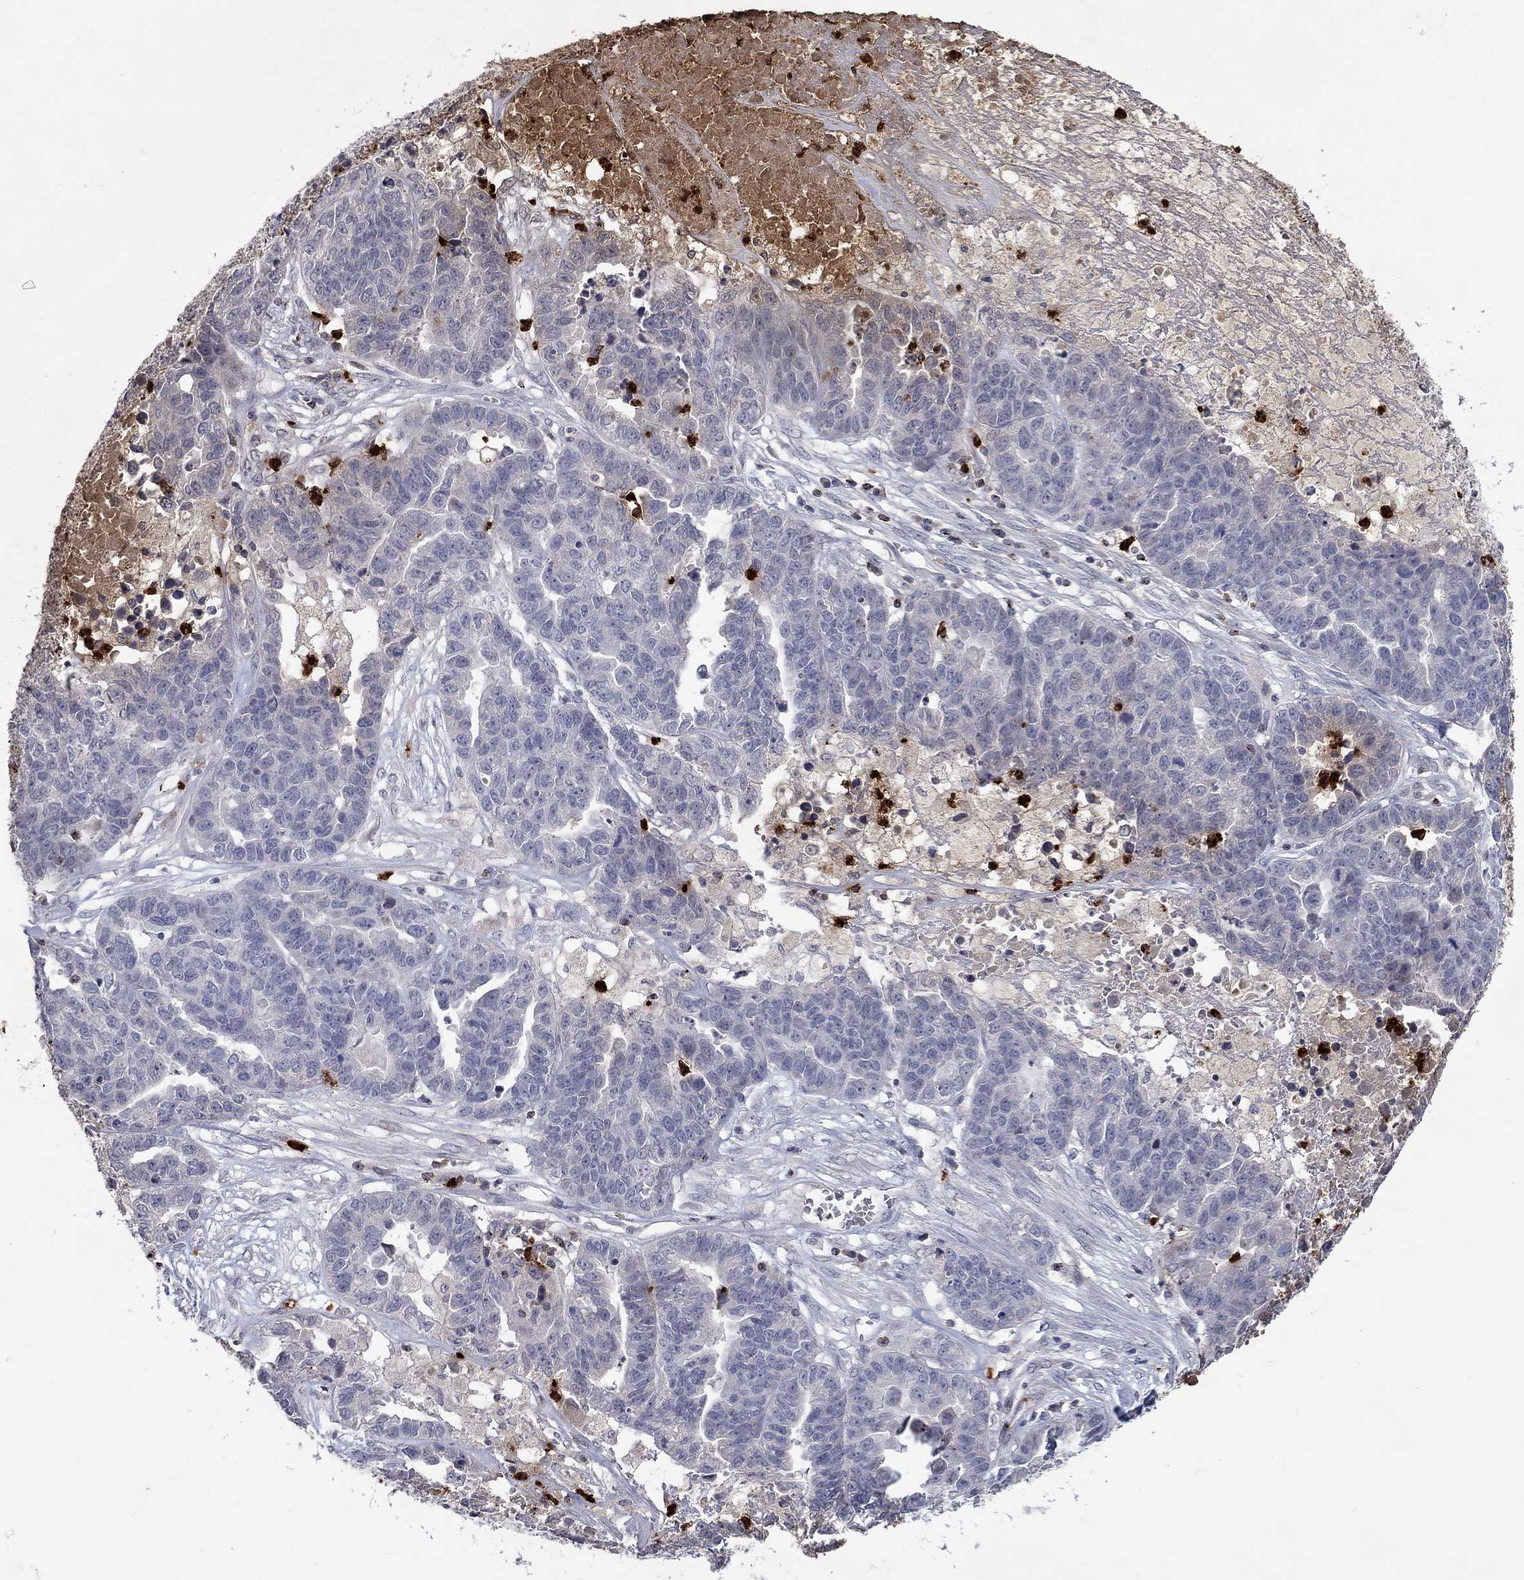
{"staining": {"intensity": "negative", "quantity": "none", "location": "none"}, "tissue": "ovarian cancer", "cell_type": "Tumor cells", "image_type": "cancer", "snomed": [{"axis": "morphology", "description": "Cystadenocarcinoma, serous, NOS"}, {"axis": "topography", "description": "Ovary"}], "caption": "IHC of human serous cystadenocarcinoma (ovarian) shows no staining in tumor cells.", "gene": "CCL5", "patient": {"sex": "female", "age": 87}}